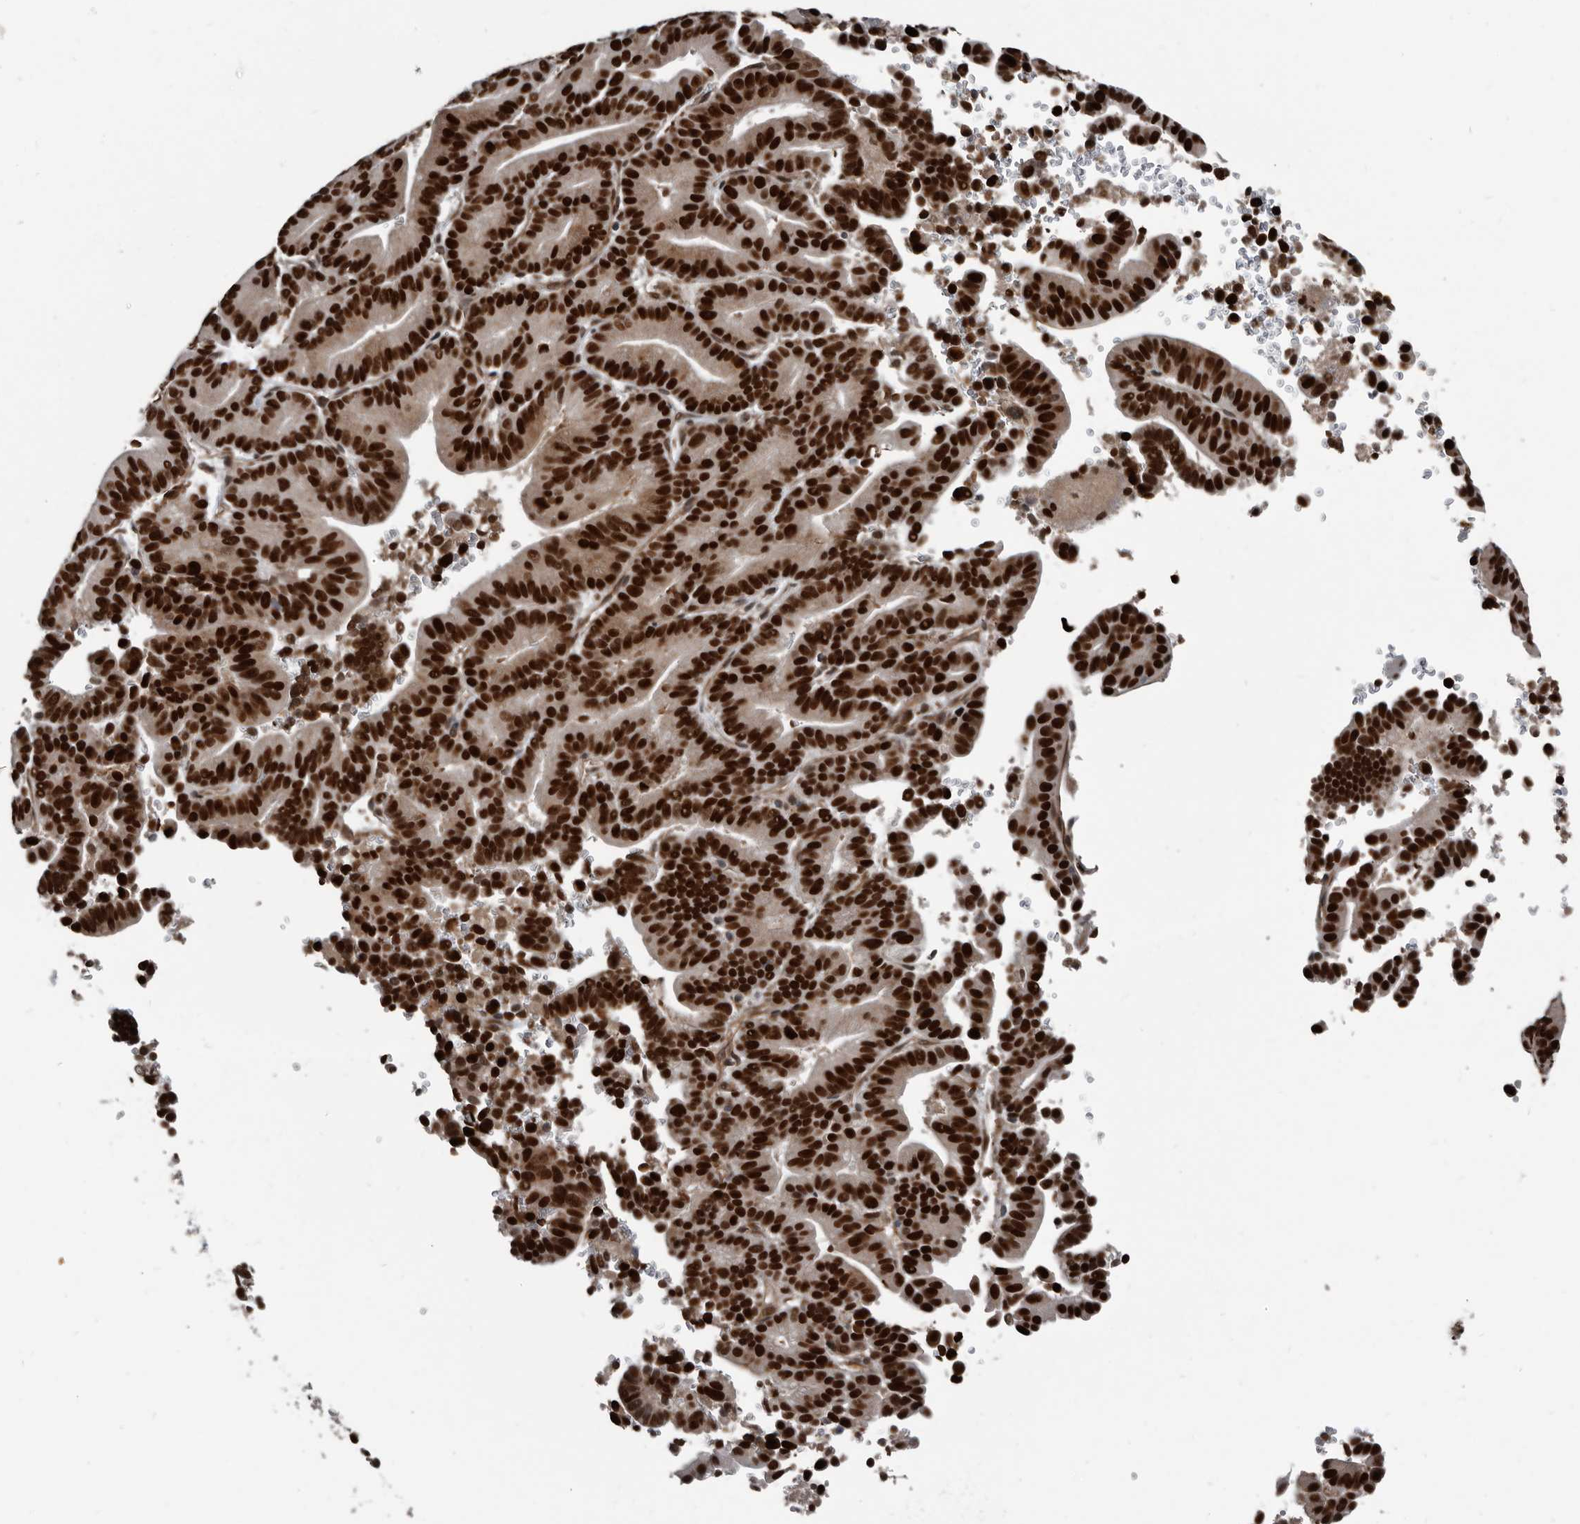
{"staining": {"intensity": "strong", "quantity": ">75%", "location": "nuclear"}, "tissue": "liver cancer", "cell_type": "Tumor cells", "image_type": "cancer", "snomed": [{"axis": "morphology", "description": "Cholangiocarcinoma"}, {"axis": "topography", "description": "Liver"}], "caption": "Protein analysis of liver cancer (cholangiocarcinoma) tissue reveals strong nuclear expression in about >75% of tumor cells.", "gene": "CHD1L", "patient": {"sex": "female", "age": 75}}